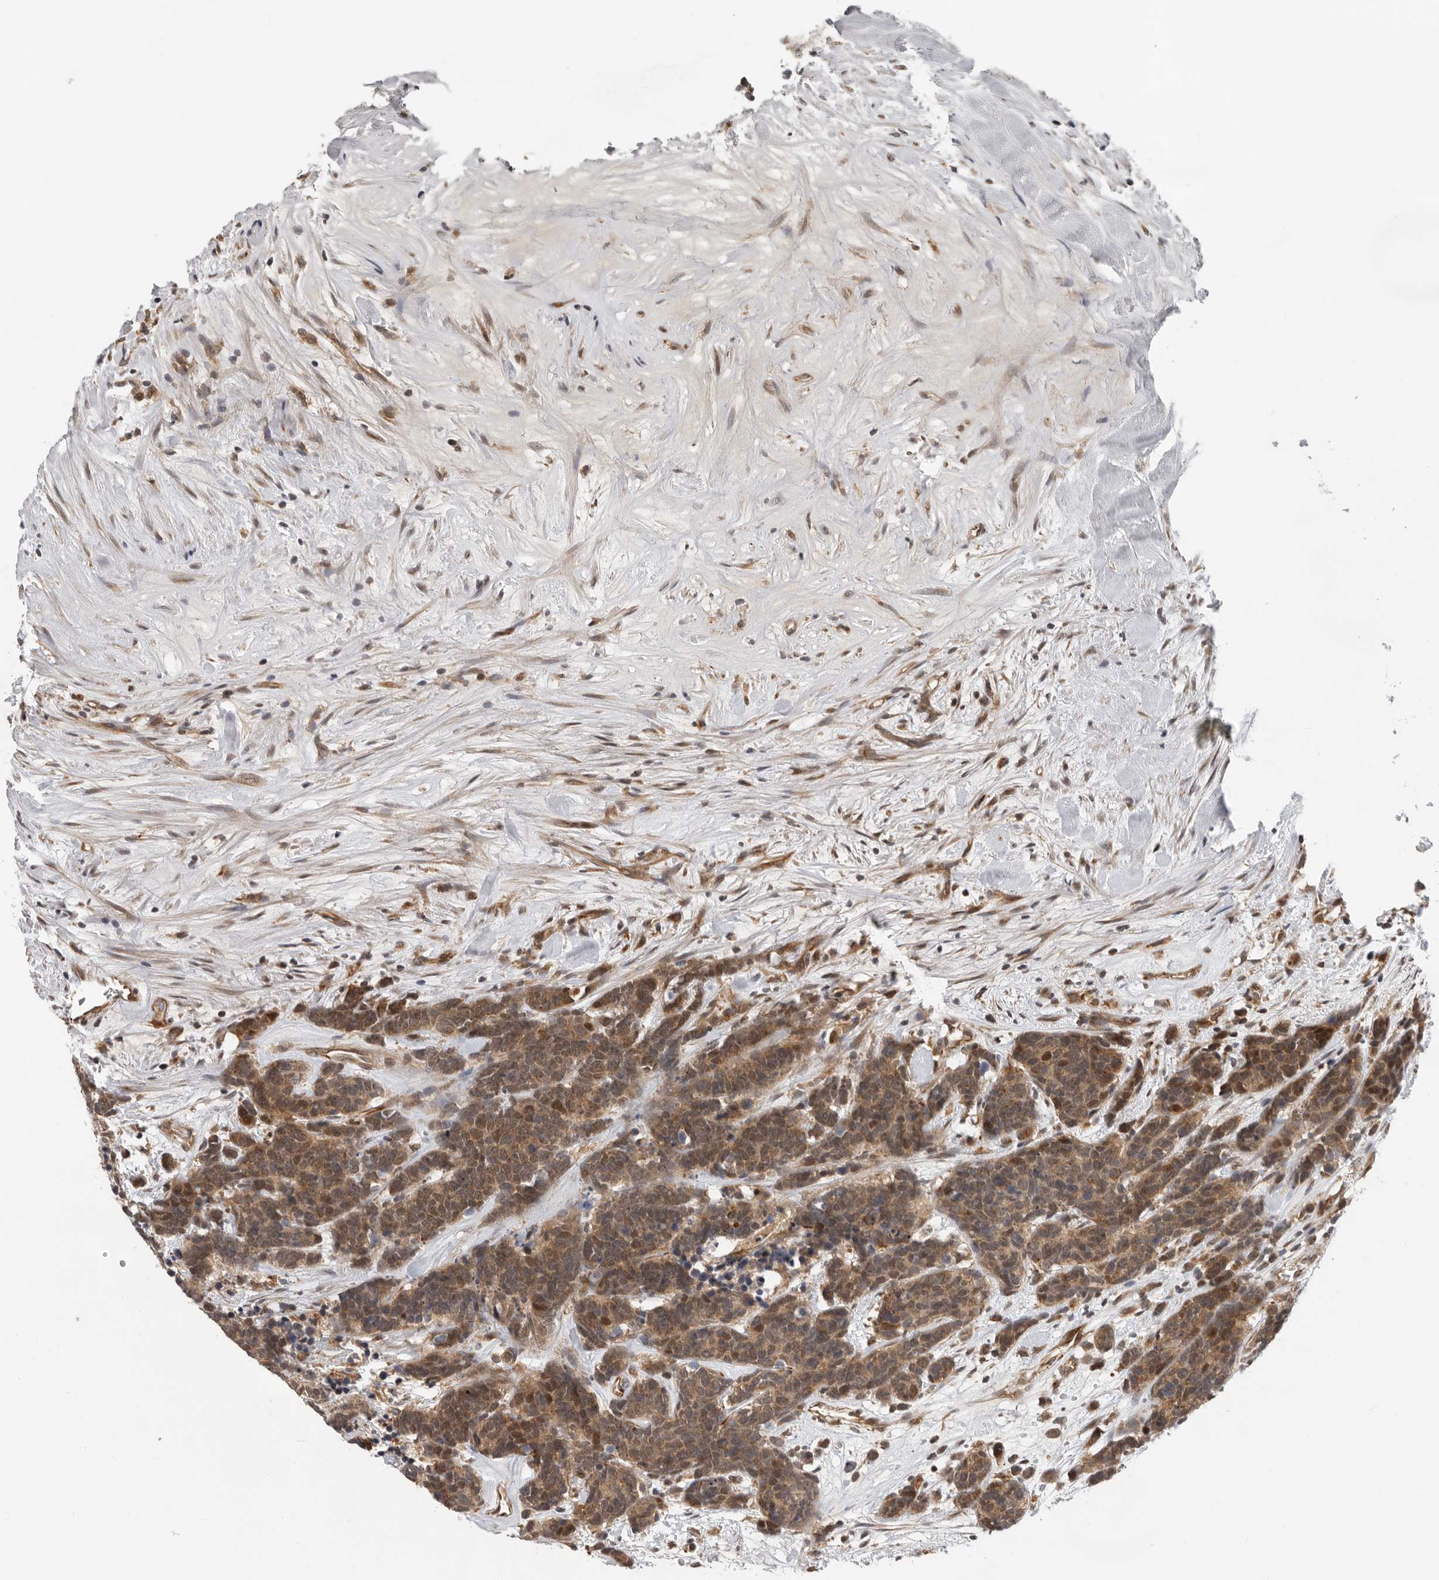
{"staining": {"intensity": "moderate", "quantity": ">75%", "location": "cytoplasmic/membranous,nuclear"}, "tissue": "carcinoid", "cell_type": "Tumor cells", "image_type": "cancer", "snomed": [{"axis": "morphology", "description": "Carcinoma, NOS"}, {"axis": "morphology", "description": "Carcinoid, malignant, NOS"}, {"axis": "topography", "description": "Urinary bladder"}], "caption": "Human carcinoid stained with a brown dye demonstrates moderate cytoplasmic/membranous and nuclear positive staining in about >75% of tumor cells.", "gene": "RNF157", "patient": {"sex": "male", "age": 57}}